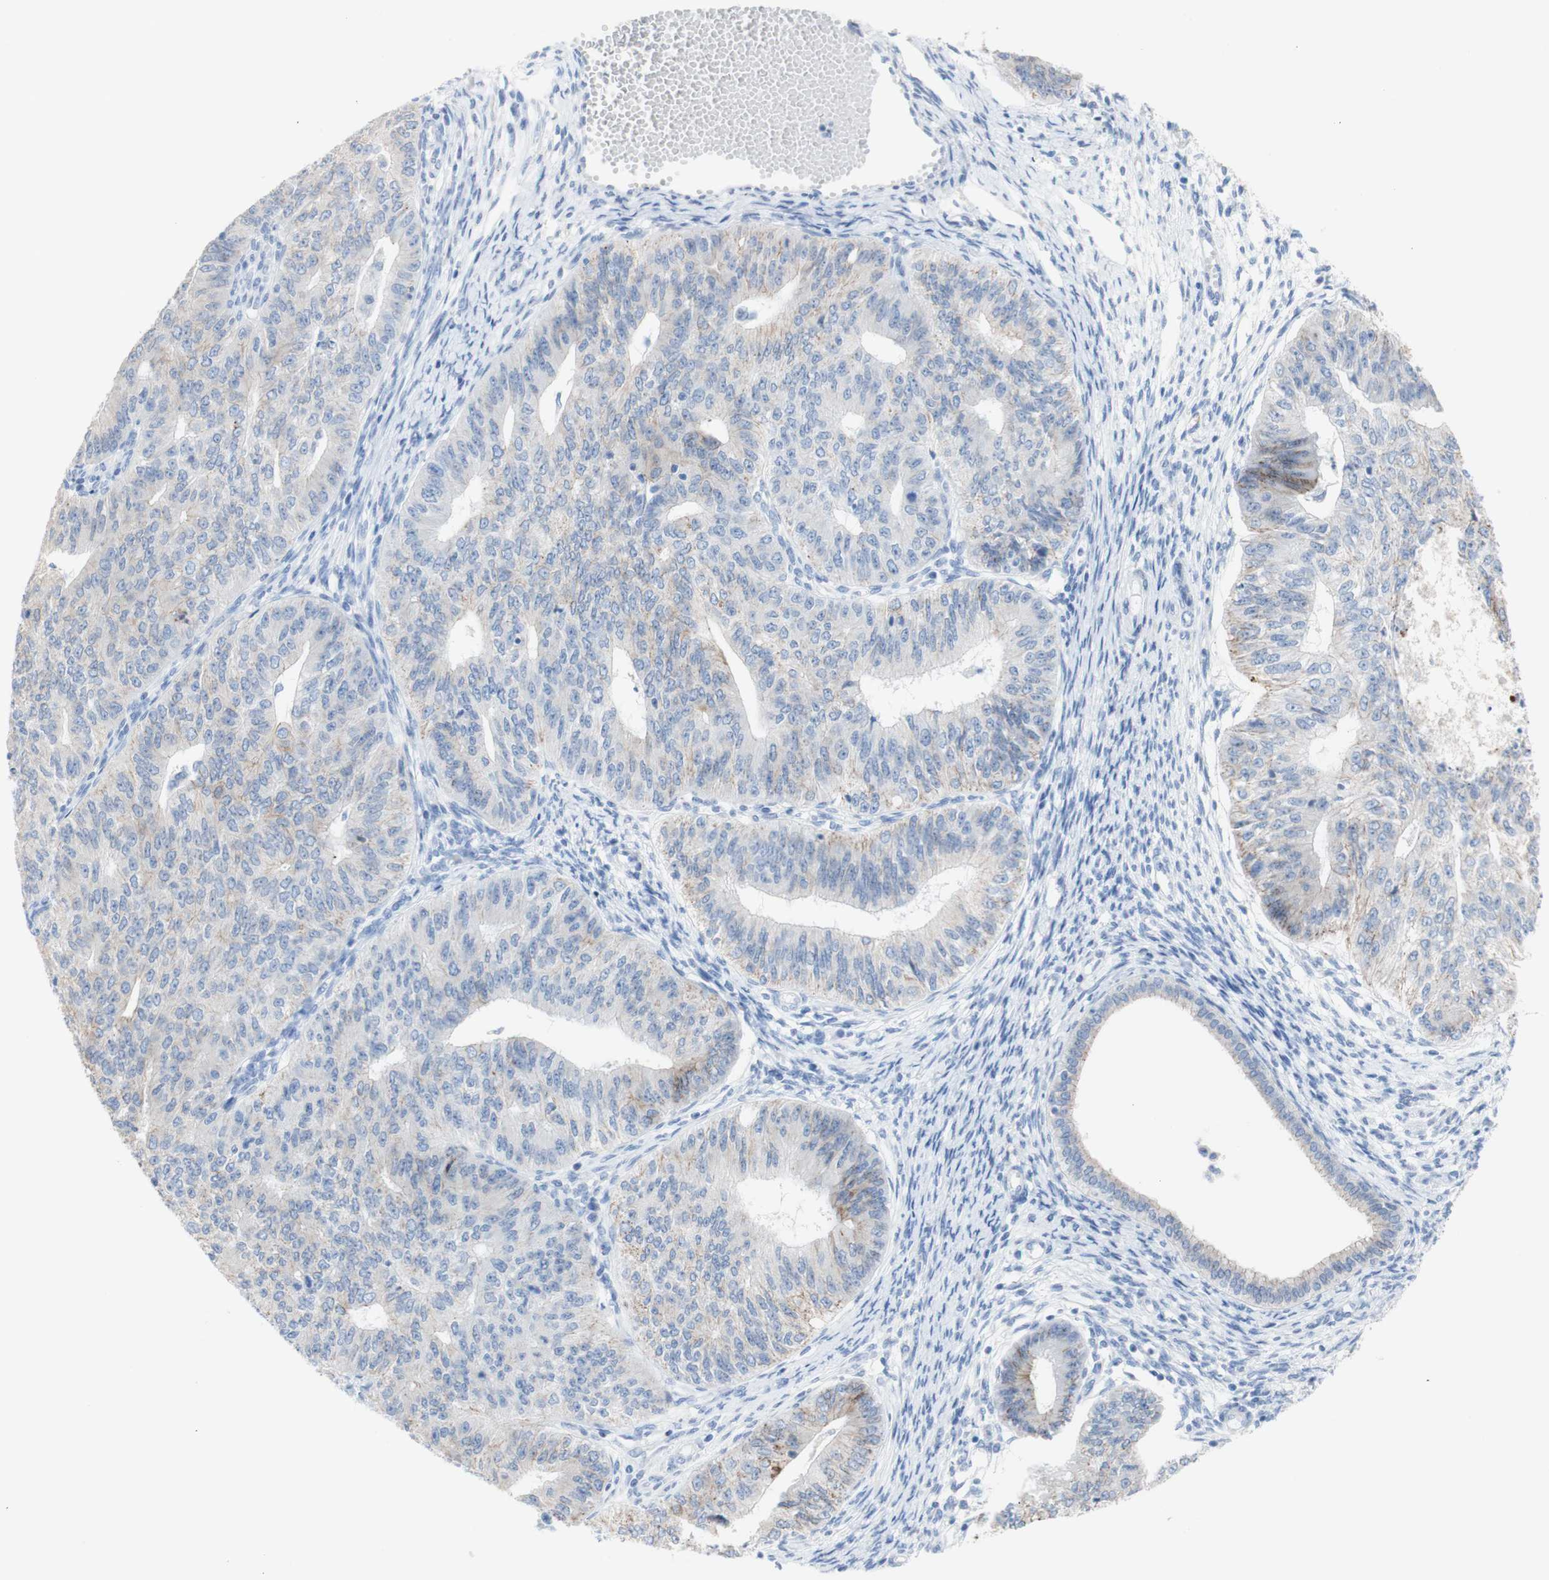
{"staining": {"intensity": "weak", "quantity": "25%-75%", "location": "cytoplasmic/membranous"}, "tissue": "endometrial cancer", "cell_type": "Tumor cells", "image_type": "cancer", "snomed": [{"axis": "morphology", "description": "Adenocarcinoma, NOS"}, {"axis": "topography", "description": "Endometrium"}], "caption": "A low amount of weak cytoplasmic/membranous staining is seen in approximately 25%-75% of tumor cells in endometrial adenocarcinoma tissue. (DAB (3,3'-diaminobenzidine) = brown stain, brightfield microscopy at high magnification).", "gene": "DSC2", "patient": {"sex": "female", "age": 32}}